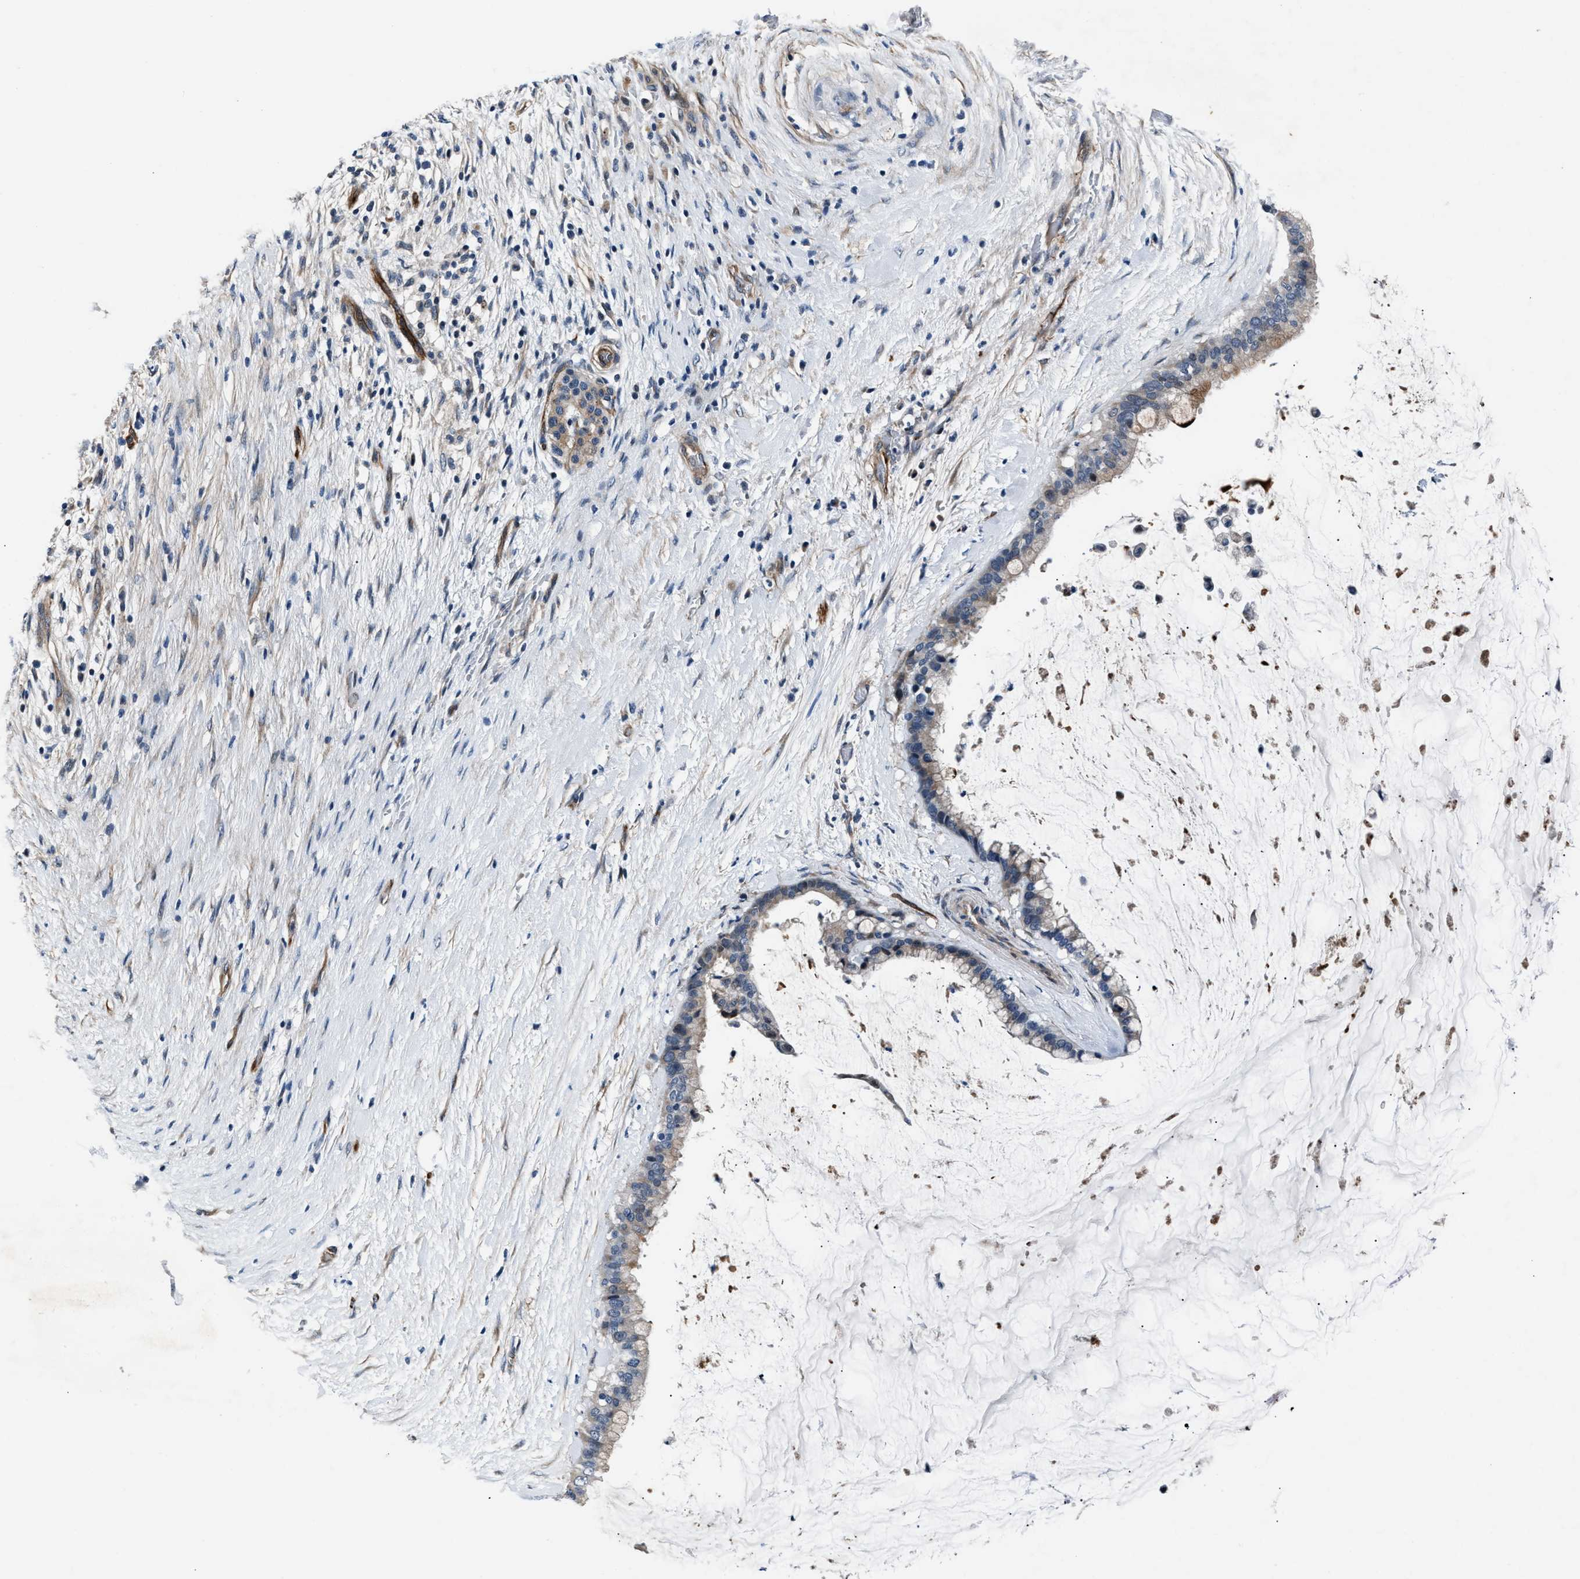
{"staining": {"intensity": "negative", "quantity": "none", "location": "none"}, "tissue": "pancreatic cancer", "cell_type": "Tumor cells", "image_type": "cancer", "snomed": [{"axis": "morphology", "description": "Adenocarcinoma, NOS"}, {"axis": "topography", "description": "Pancreas"}], "caption": "Tumor cells are negative for brown protein staining in pancreatic cancer.", "gene": "MPDZ", "patient": {"sex": "male", "age": 41}}